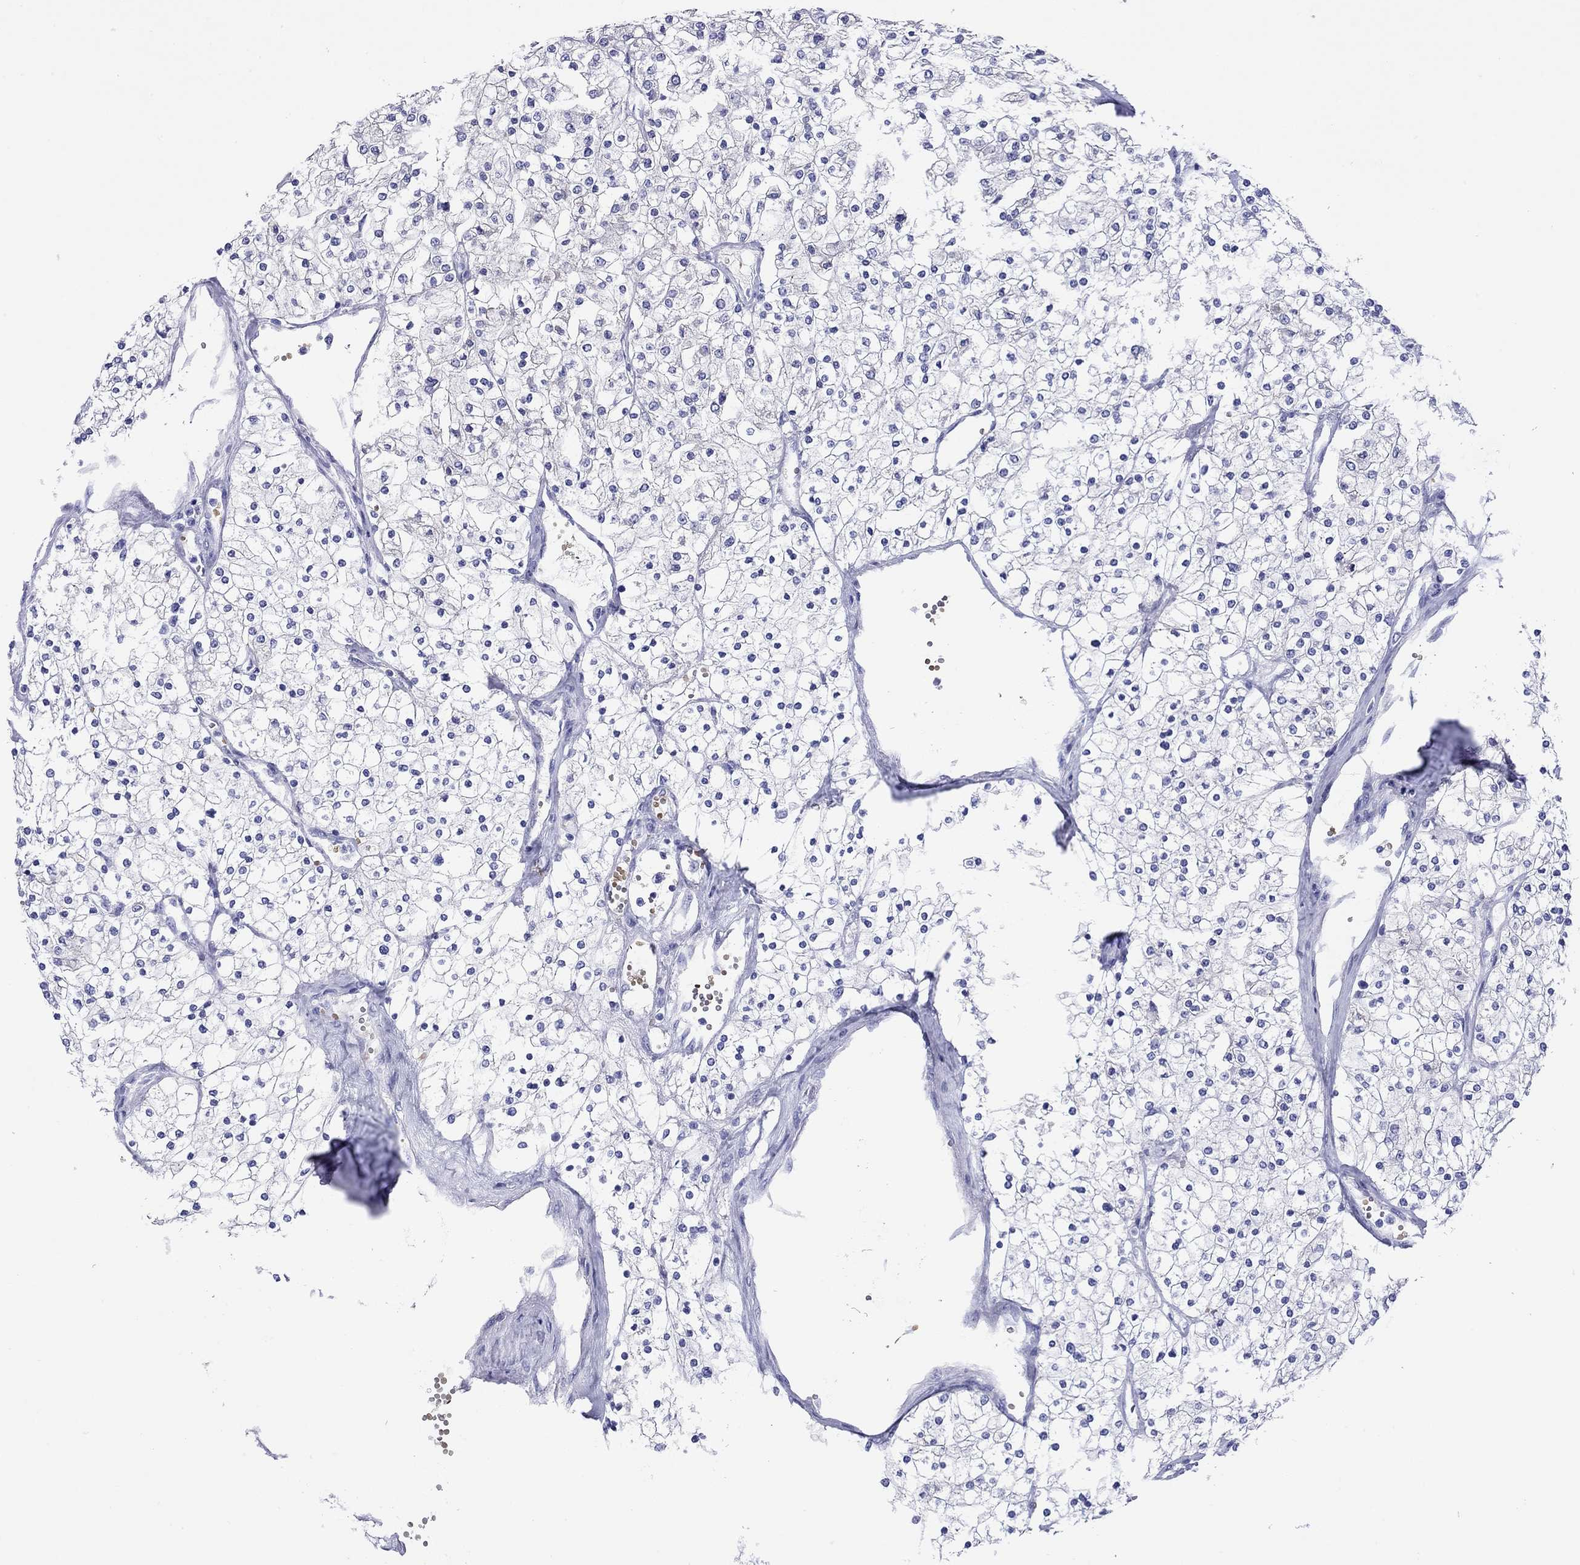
{"staining": {"intensity": "negative", "quantity": "none", "location": "none"}, "tissue": "renal cancer", "cell_type": "Tumor cells", "image_type": "cancer", "snomed": [{"axis": "morphology", "description": "Adenocarcinoma, NOS"}, {"axis": "topography", "description": "Kidney"}], "caption": "Renal adenocarcinoma stained for a protein using immunohistochemistry reveals no expression tumor cells.", "gene": "PTPRN", "patient": {"sex": "male", "age": 80}}